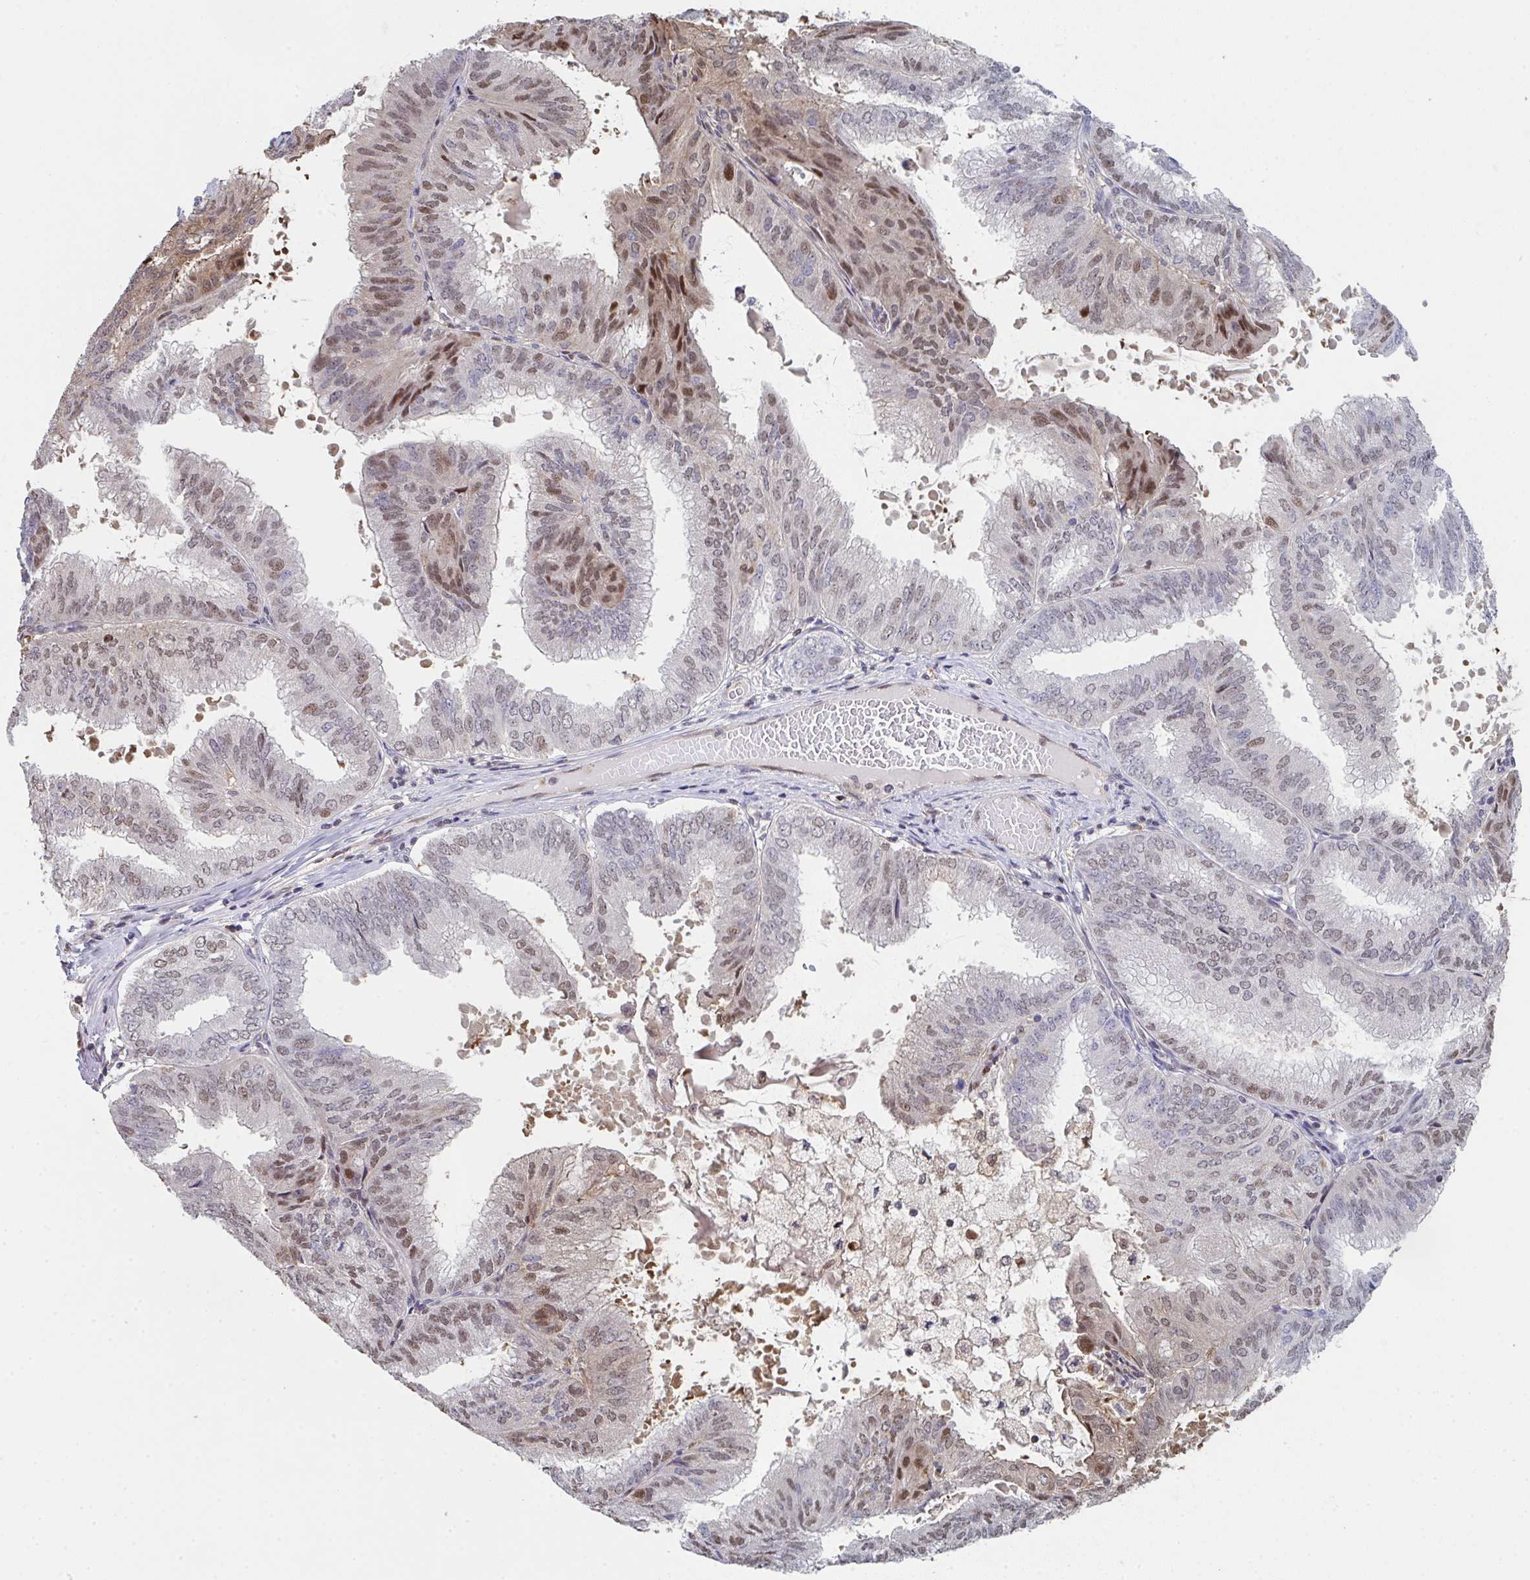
{"staining": {"intensity": "moderate", "quantity": "25%-75%", "location": "nuclear"}, "tissue": "endometrial cancer", "cell_type": "Tumor cells", "image_type": "cancer", "snomed": [{"axis": "morphology", "description": "Adenocarcinoma, NOS"}, {"axis": "topography", "description": "Endometrium"}], "caption": "The histopathology image exhibits immunohistochemical staining of adenocarcinoma (endometrial). There is moderate nuclear positivity is identified in about 25%-75% of tumor cells.", "gene": "ACD", "patient": {"sex": "female", "age": 49}}